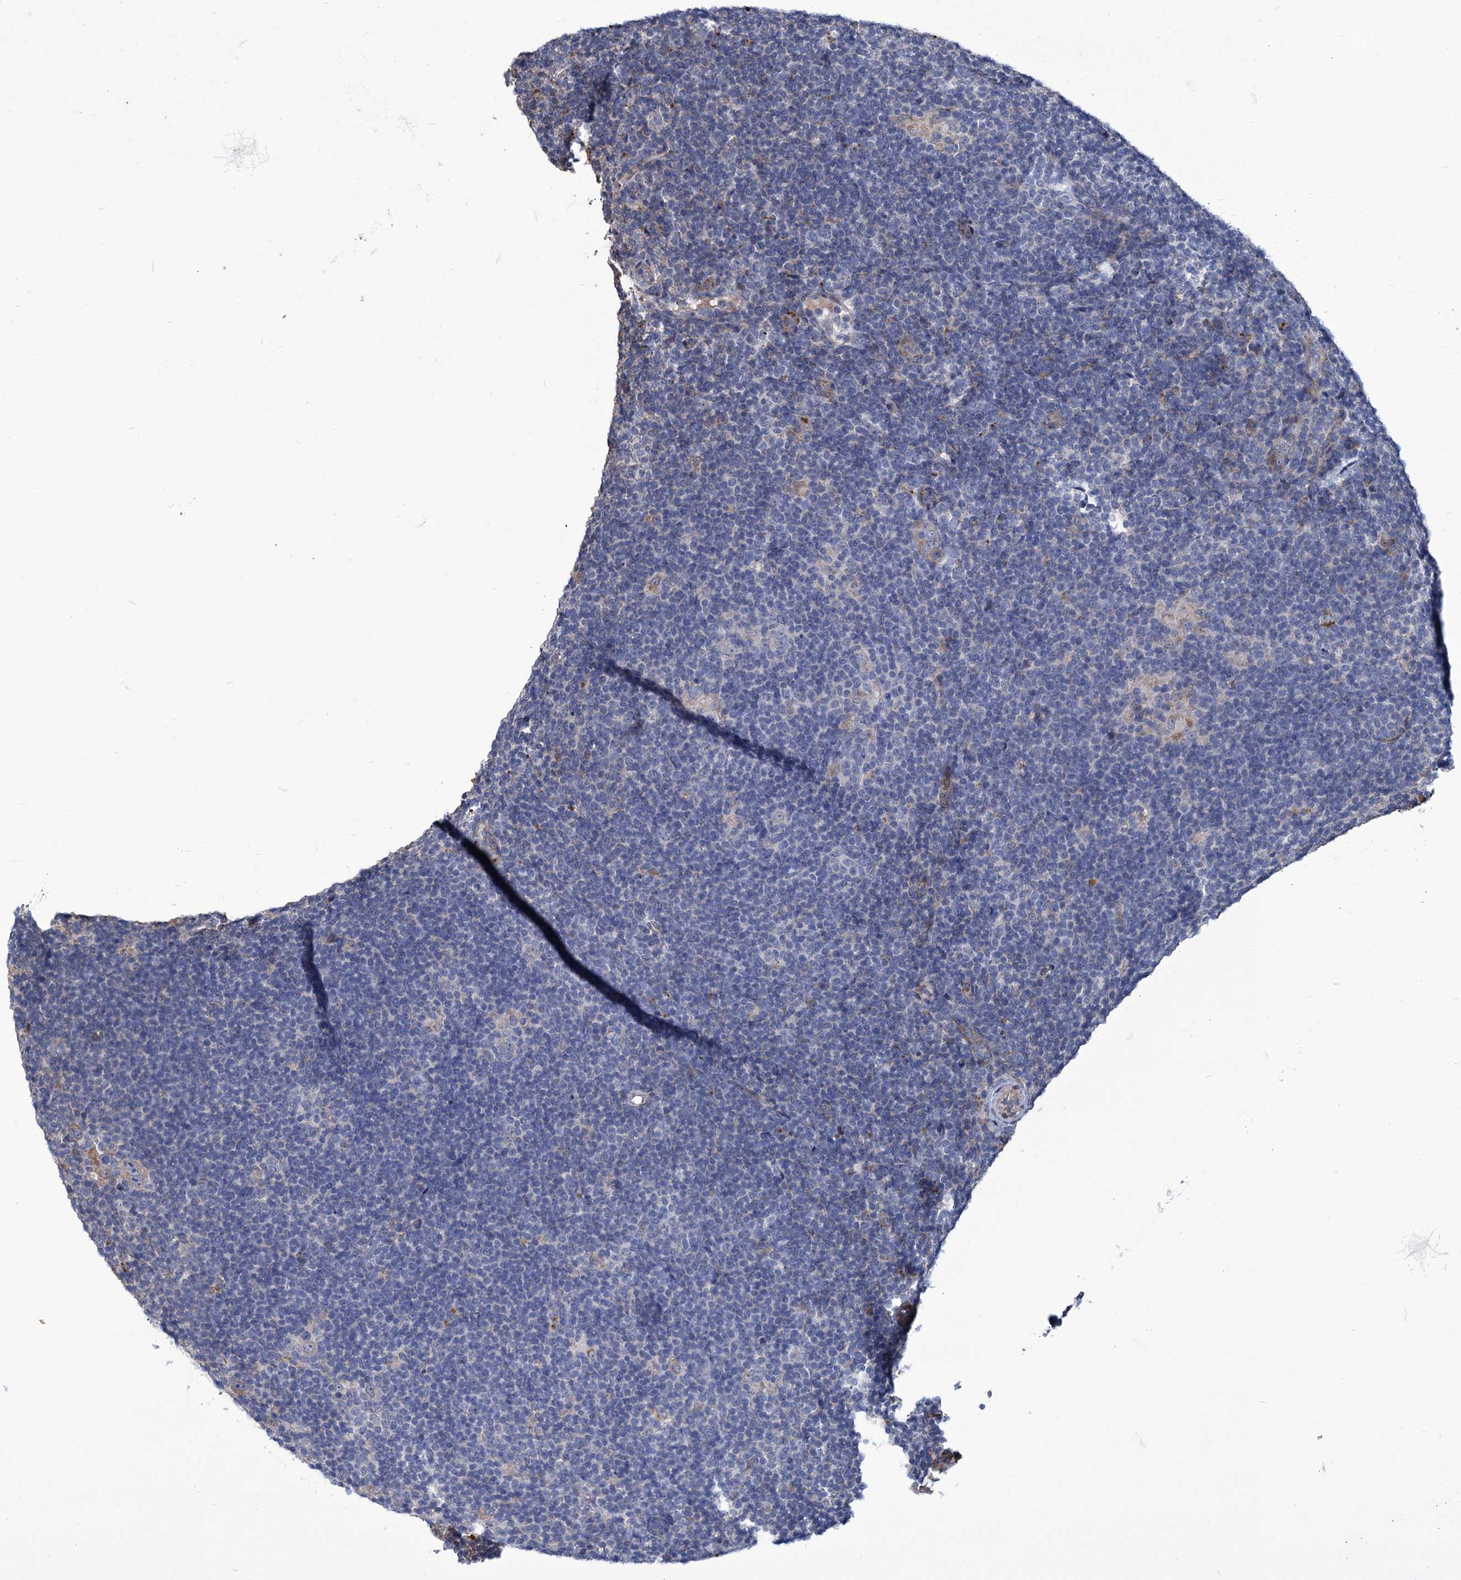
{"staining": {"intensity": "negative", "quantity": "none", "location": "none"}, "tissue": "lymphoma", "cell_type": "Tumor cells", "image_type": "cancer", "snomed": [{"axis": "morphology", "description": "Hodgkin's disease, NOS"}, {"axis": "topography", "description": "Lymph node"}], "caption": "Tumor cells show no significant positivity in lymphoma.", "gene": "TUBGCP5", "patient": {"sex": "female", "age": 57}}